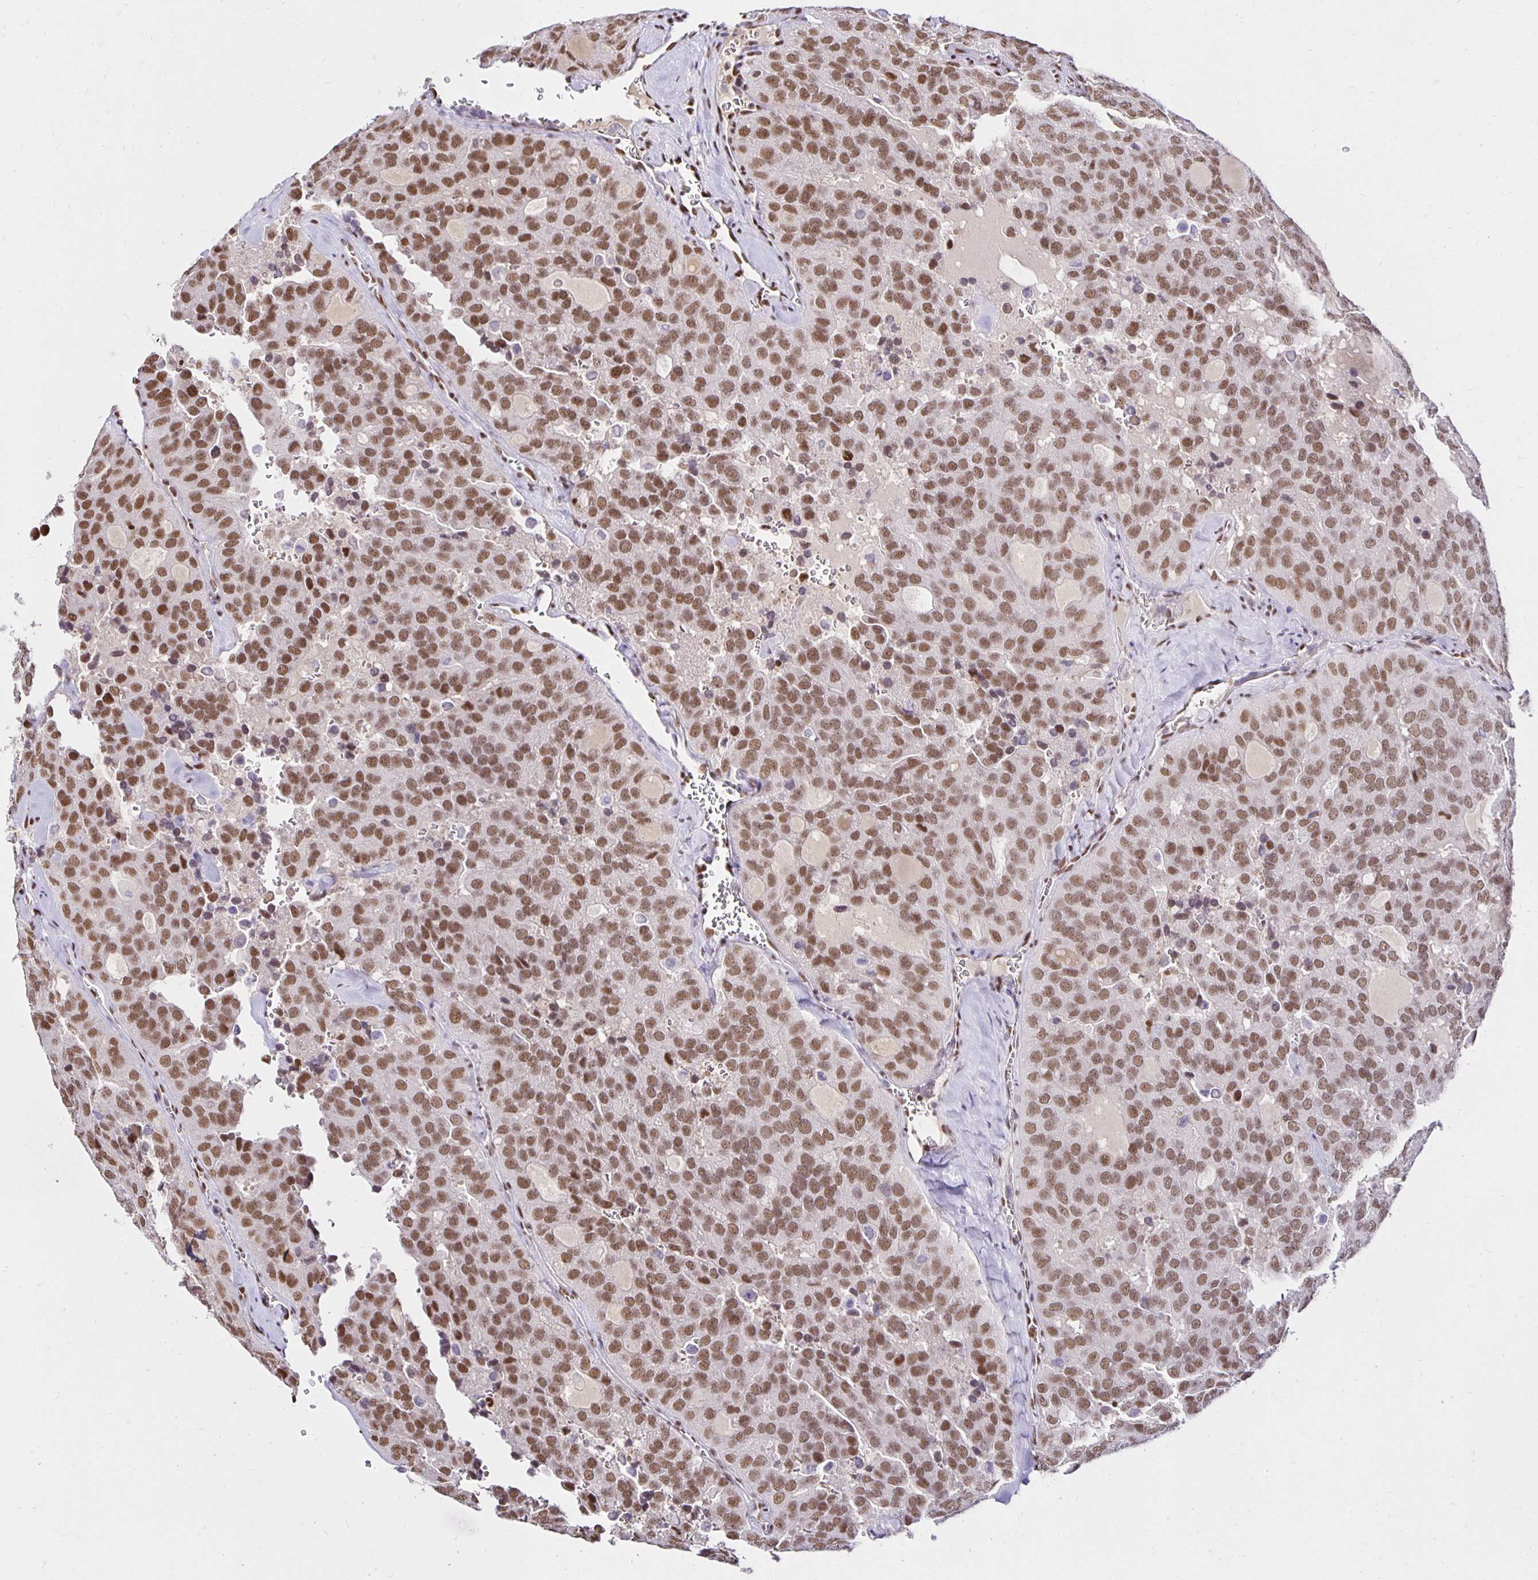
{"staining": {"intensity": "moderate", "quantity": ">75%", "location": "nuclear"}, "tissue": "thyroid cancer", "cell_type": "Tumor cells", "image_type": "cancer", "snomed": [{"axis": "morphology", "description": "Follicular adenoma carcinoma, NOS"}, {"axis": "topography", "description": "Thyroid gland"}], "caption": "A medium amount of moderate nuclear positivity is appreciated in approximately >75% of tumor cells in thyroid cancer (follicular adenoma carcinoma) tissue. The staining is performed using DAB (3,3'-diaminobenzidine) brown chromogen to label protein expression. The nuclei are counter-stained blue using hematoxylin.", "gene": "ZNF579", "patient": {"sex": "male", "age": 75}}